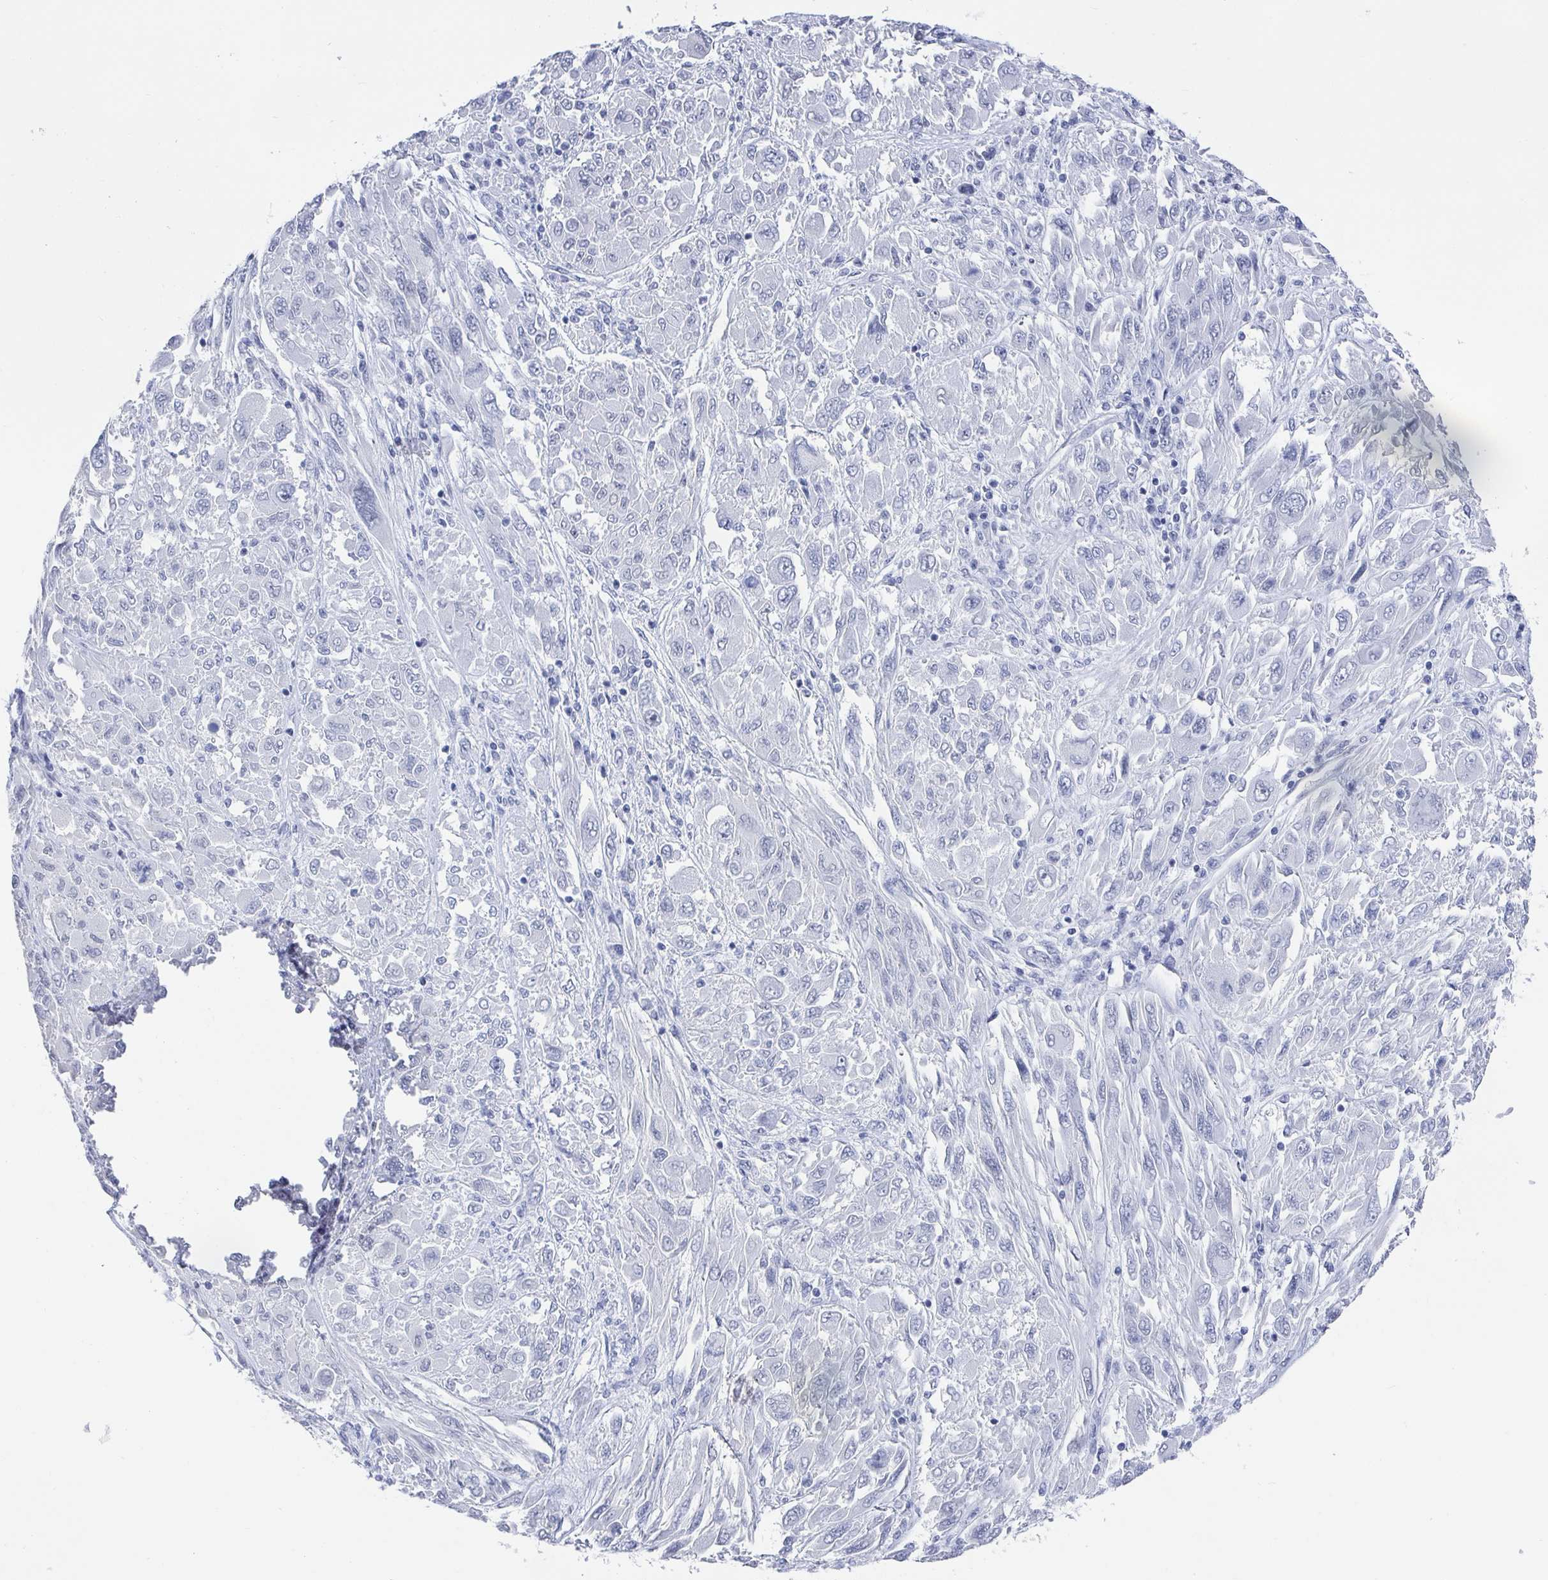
{"staining": {"intensity": "negative", "quantity": "none", "location": "none"}, "tissue": "melanoma", "cell_type": "Tumor cells", "image_type": "cancer", "snomed": [{"axis": "morphology", "description": "Malignant melanoma, NOS"}, {"axis": "topography", "description": "Skin"}], "caption": "Tumor cells are negative for brown protein staining in melanoma. Nuclei are stained in blue.", "gene": "CAMKV", "patient": {"sex": "female", "age": 91}}